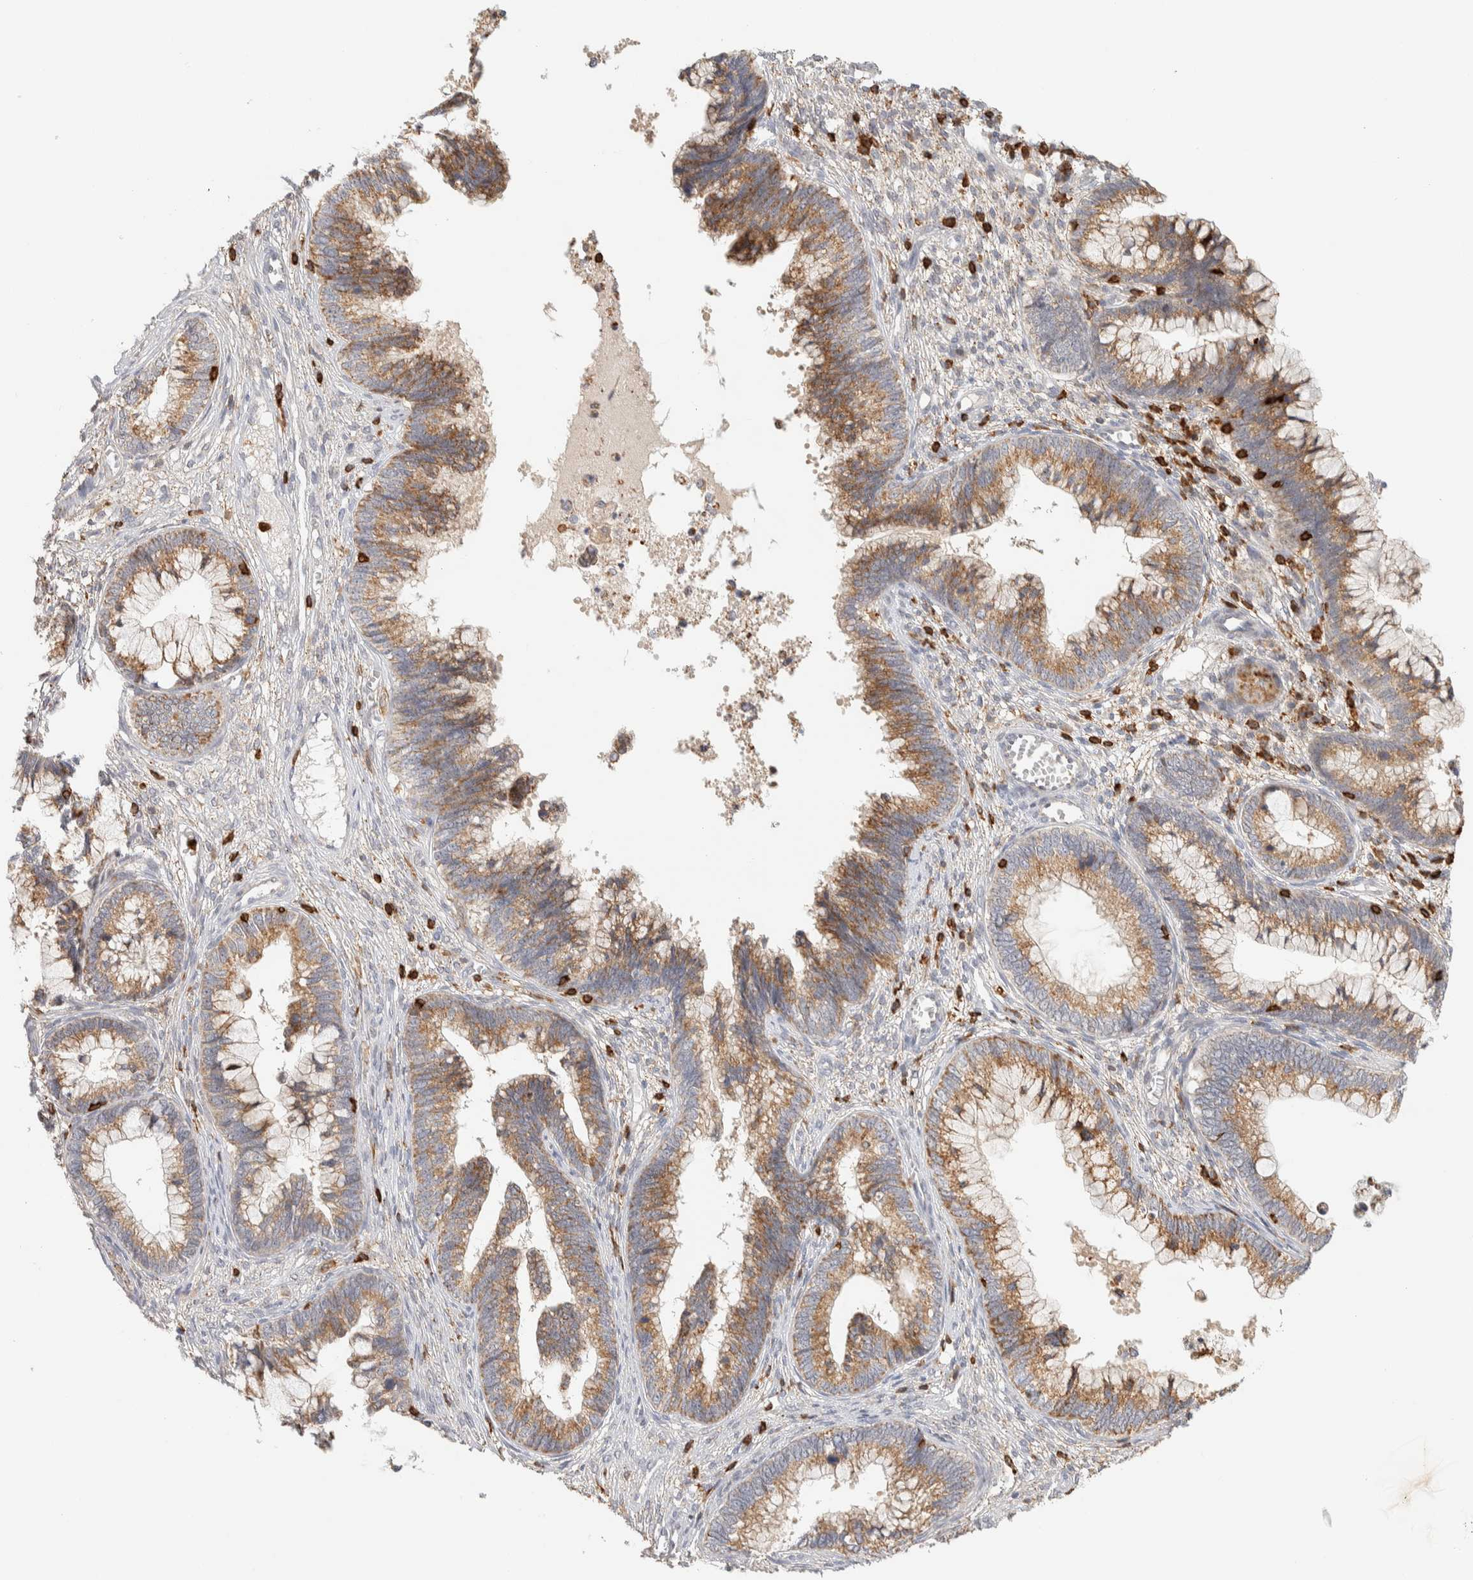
{"staining": {"intensity": "moderate", "quantity": ">75%", "location": "cytoplasmic/membranous"}, "tissue": "cervical cancer", "cell_type": "Tumor cells", "image_type": "cancer", "snomed": [{"axis": "morphology", "description": "Adenocarcinoma, NOS"}, {"axis": "topography", "description": "Cervix"}], "caption": "Cervical cancer tissue demonstrates moderate cytoplasmic/membranous staining in about >75% of tumor cells", "gene": "RUNDC1", "patient": {"sex": "female", "age": 44}}